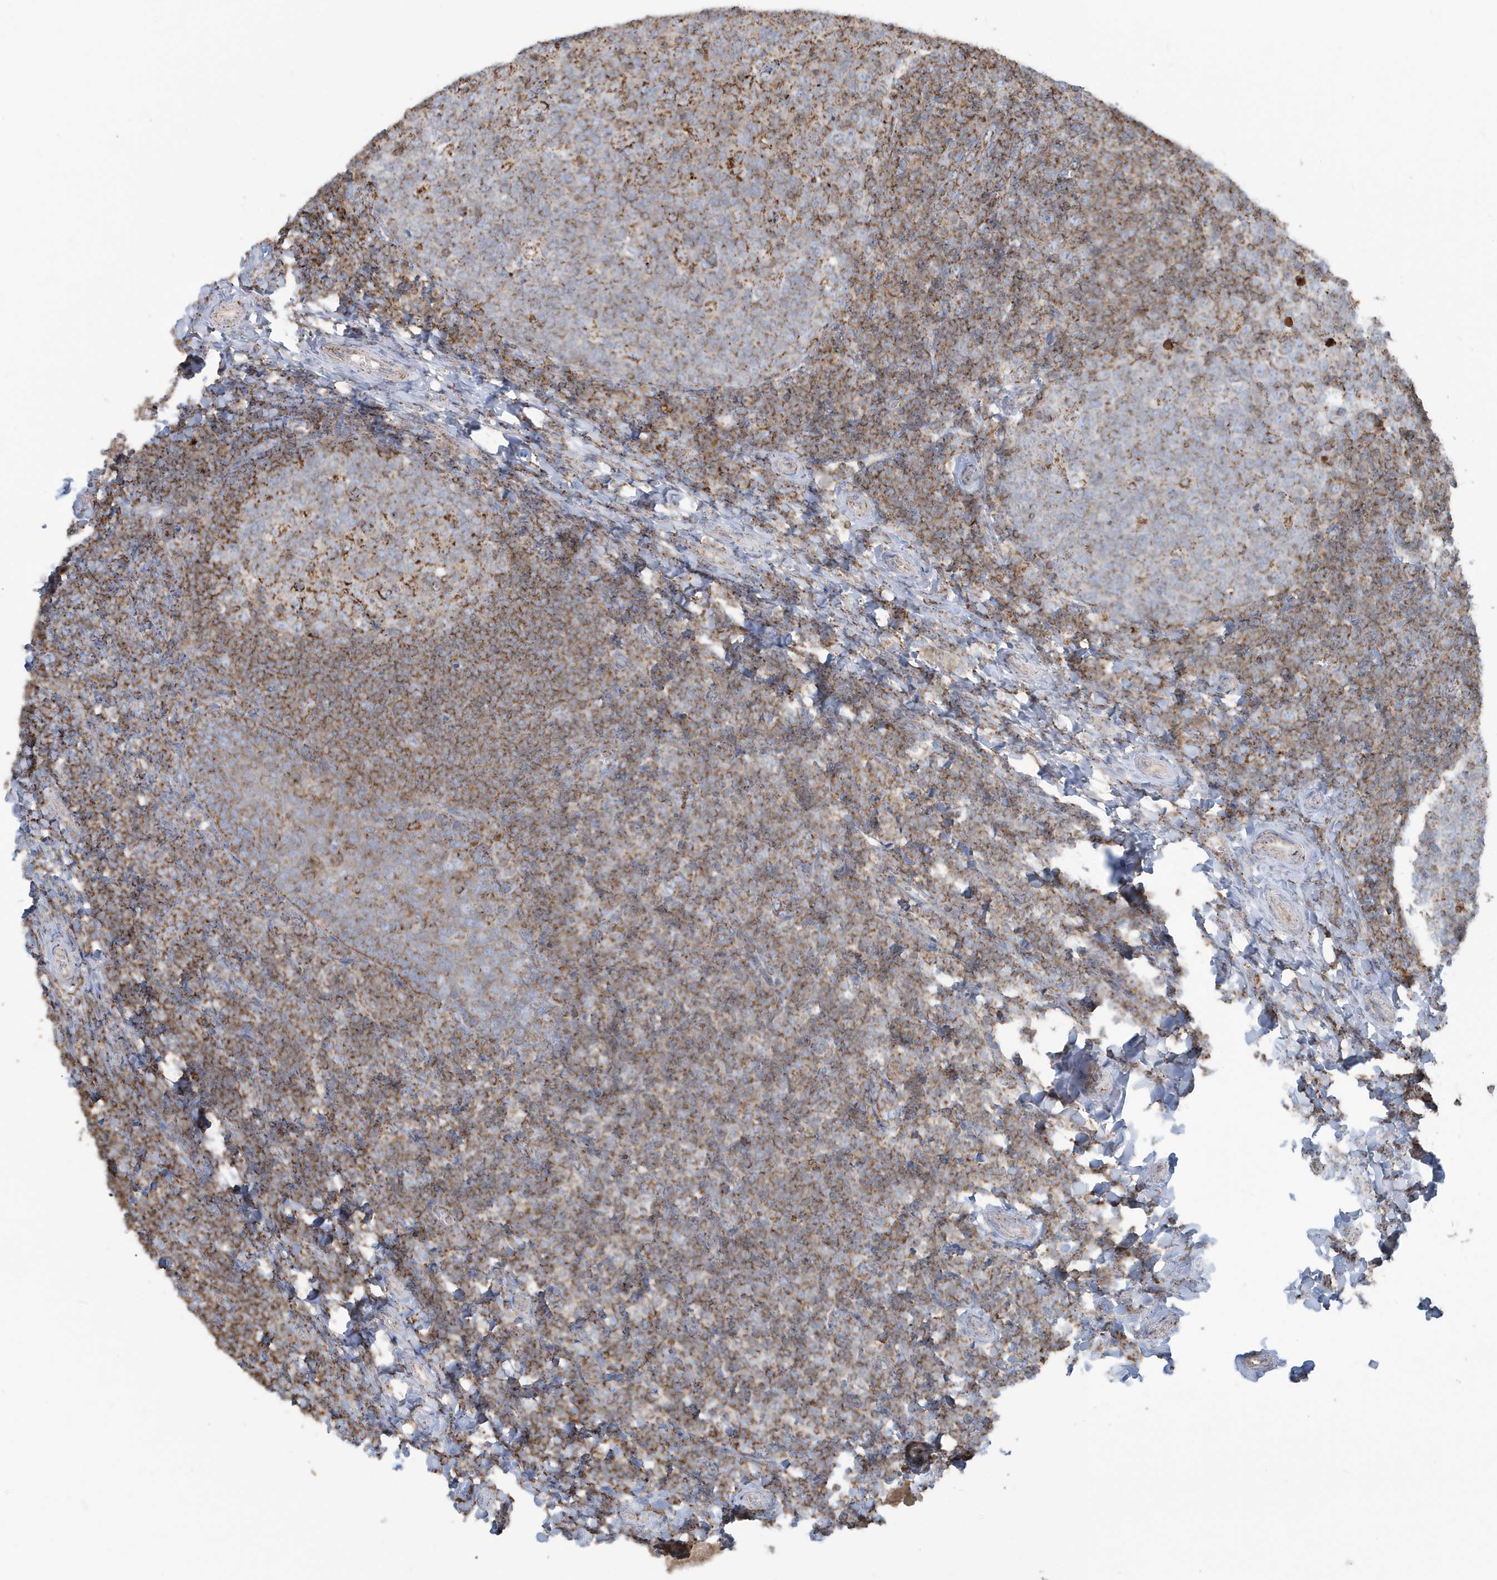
{"staining": {"intensity": "moderate", "quantity": "25%-75%", "location": "cytoplasmic/membranous"}, "tissue": "tonsil", "cell_type": "Germinal center cells", "image_type": "normal", "snomed": [{"axis": "morphology", "description": "Normal tissue, NOS"}, {"axis": "topography", "description": "Tonsil"}], "caption": "Tonsil stained with DAB immunohistochemistry (IHC) demonstrates medium levels of moderate cytoplasmic/membranous expression in approximately 25%-75% of germinal center cells. (DAB IHC, brown staining for protein, blue staining for nuclei).", "gene": "RAB11FIP3", "patient": {"sex": "female", "age": 19}}